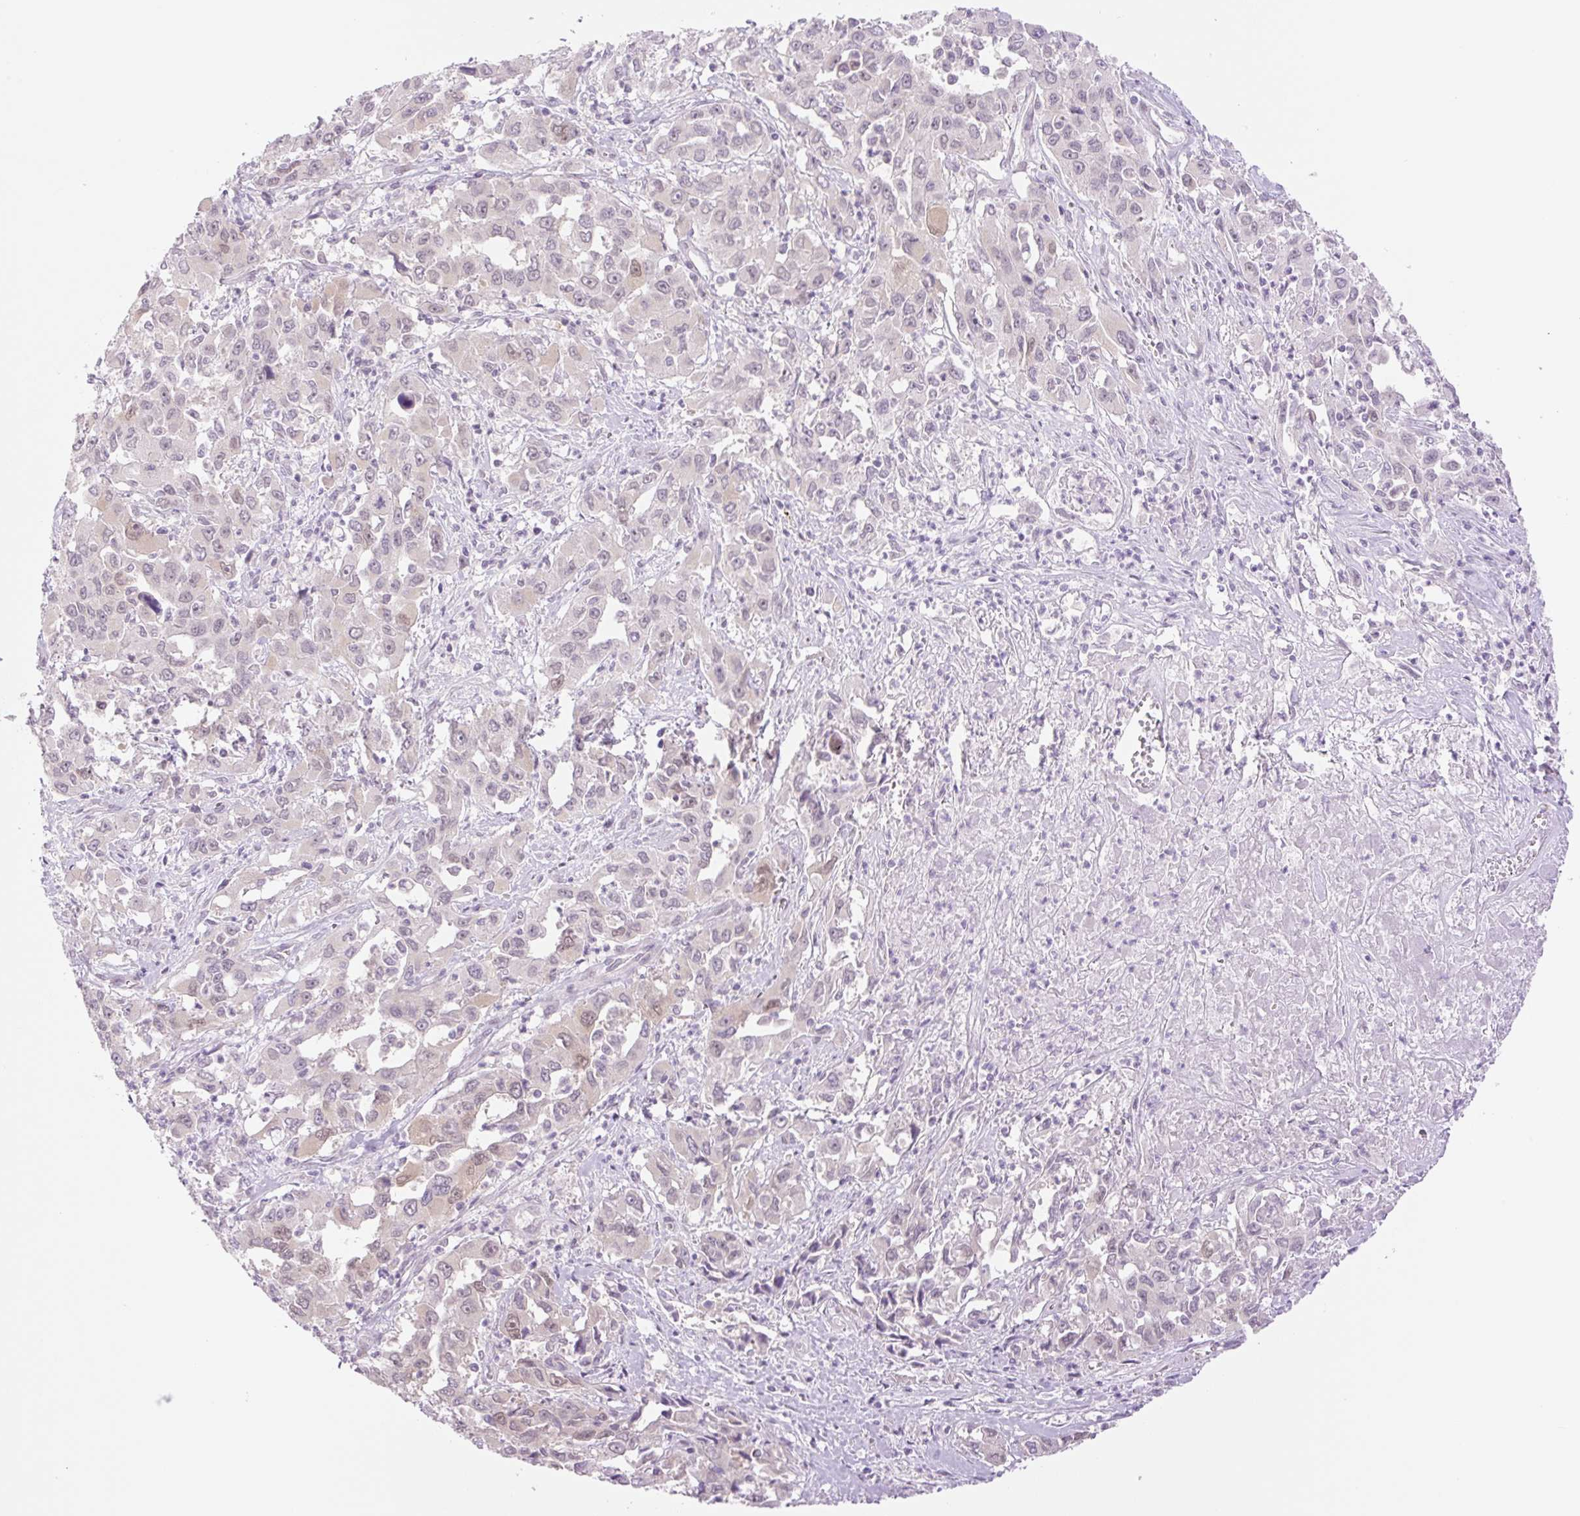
{"staining": {"intensity": "weak", "quantity": "<25%", "location": "nuclear"}, "tissue": "liver cancer", "cell_type": "Tumor cells", "image_type": "cancer", "snomed": [{"axis": "morphology", "description": "Carcinoma, Hepatocellular, NOS"}, {"axis": "topography", "description": "Liver"}], "caption": "Immunohistochemistry of human liver cancer displays no staining in tumor cells.", "gene": "SPRYD4", "patient": {"sex": "male", "age": 63}}